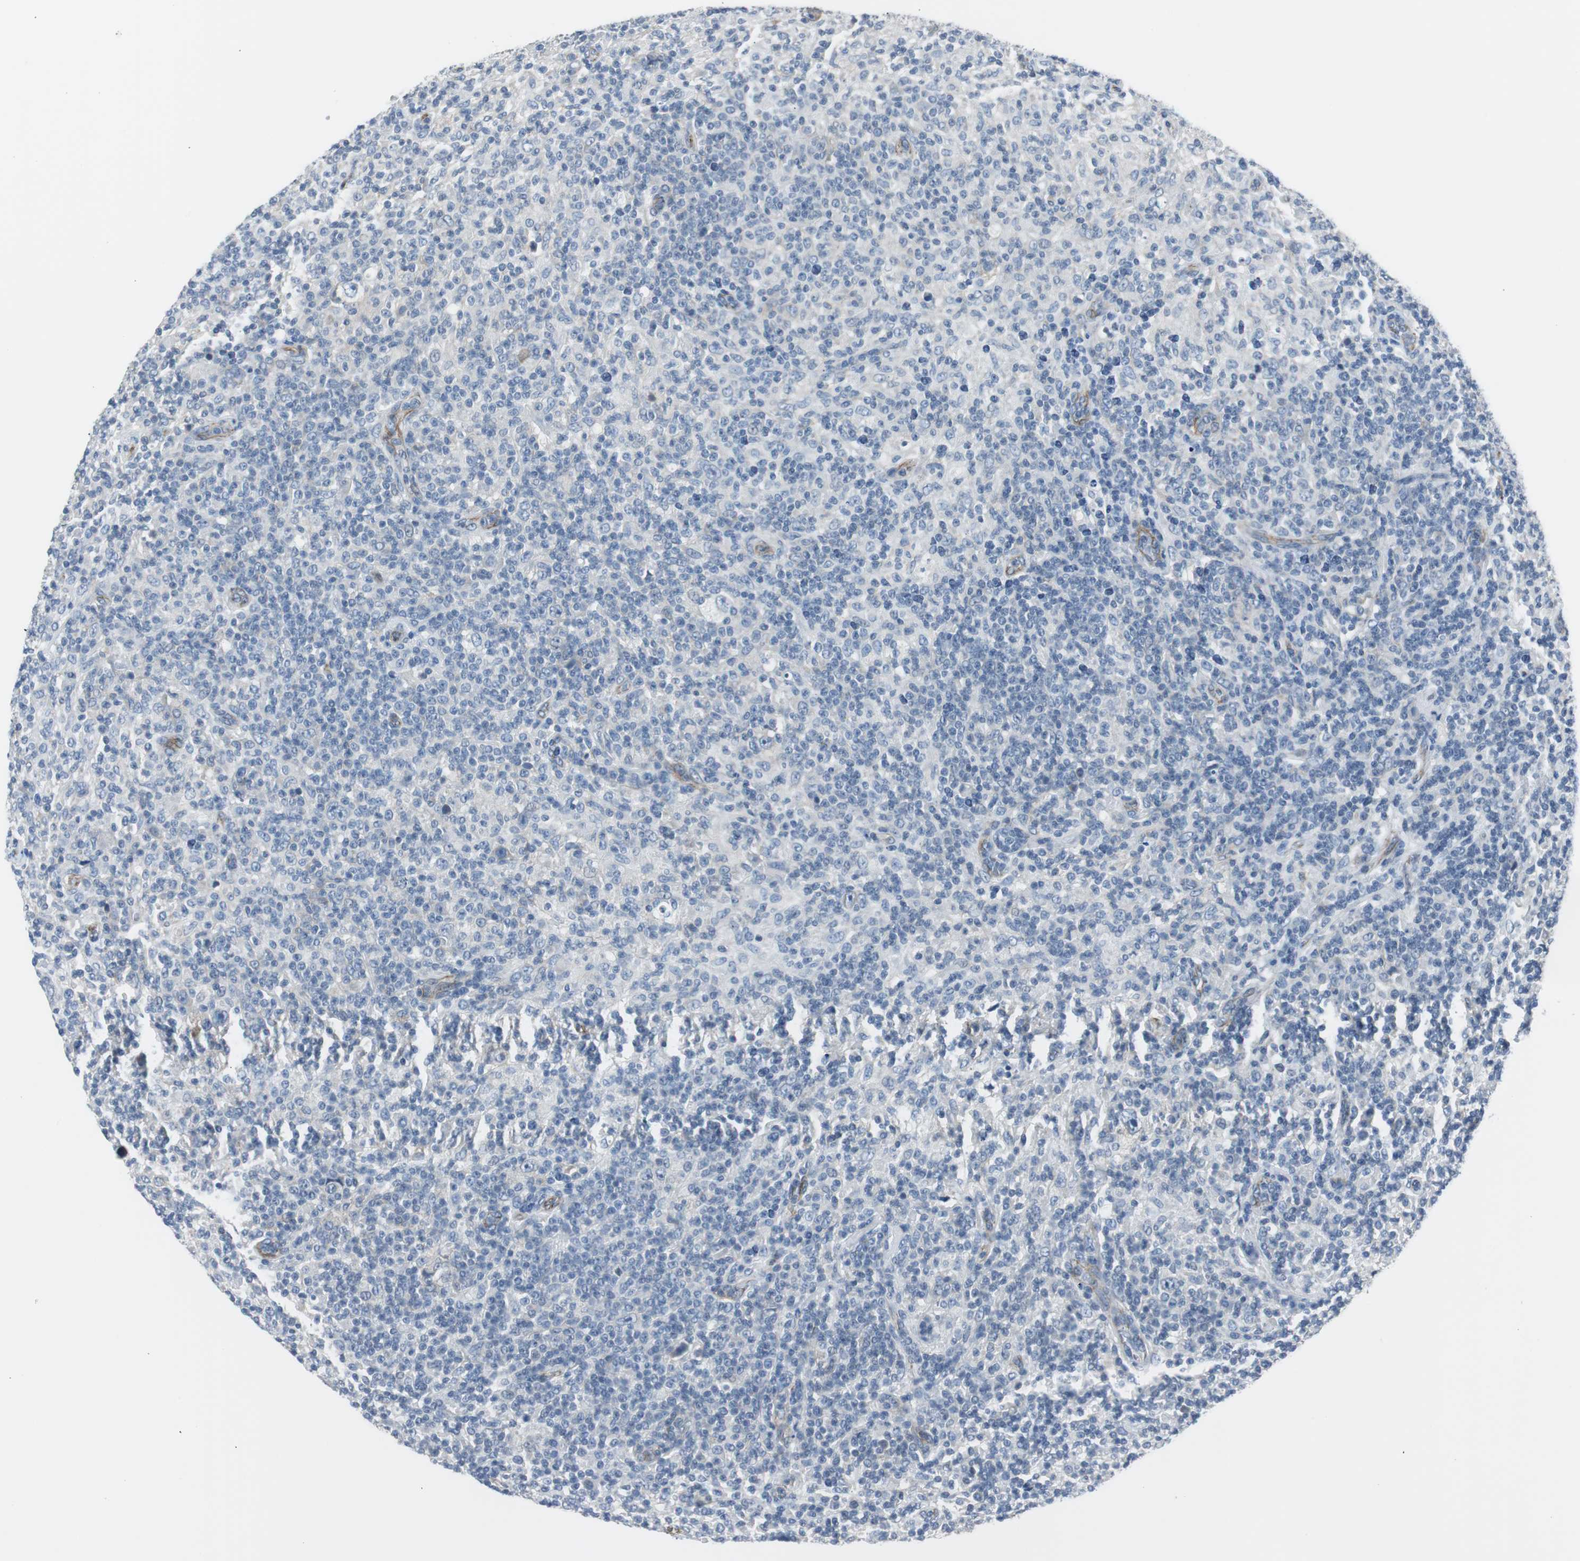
{"staining": {"intensity": "negative", "quantity": "none", "location": "none"}, "tissue": "lymphoma", "cell_type": "Tumor cells", "image_type": "cancer", "snomed": [{"axis": "morphology", "description": "Hodgkin's disease, NOS"}, {"axis": "topography", "description": "Lymph node"}], "caption": "There is no significant positivity in tumor cells of lymphoma.", "gene": "STXBP4", "patient": {"sex": "male", "age": 70}}